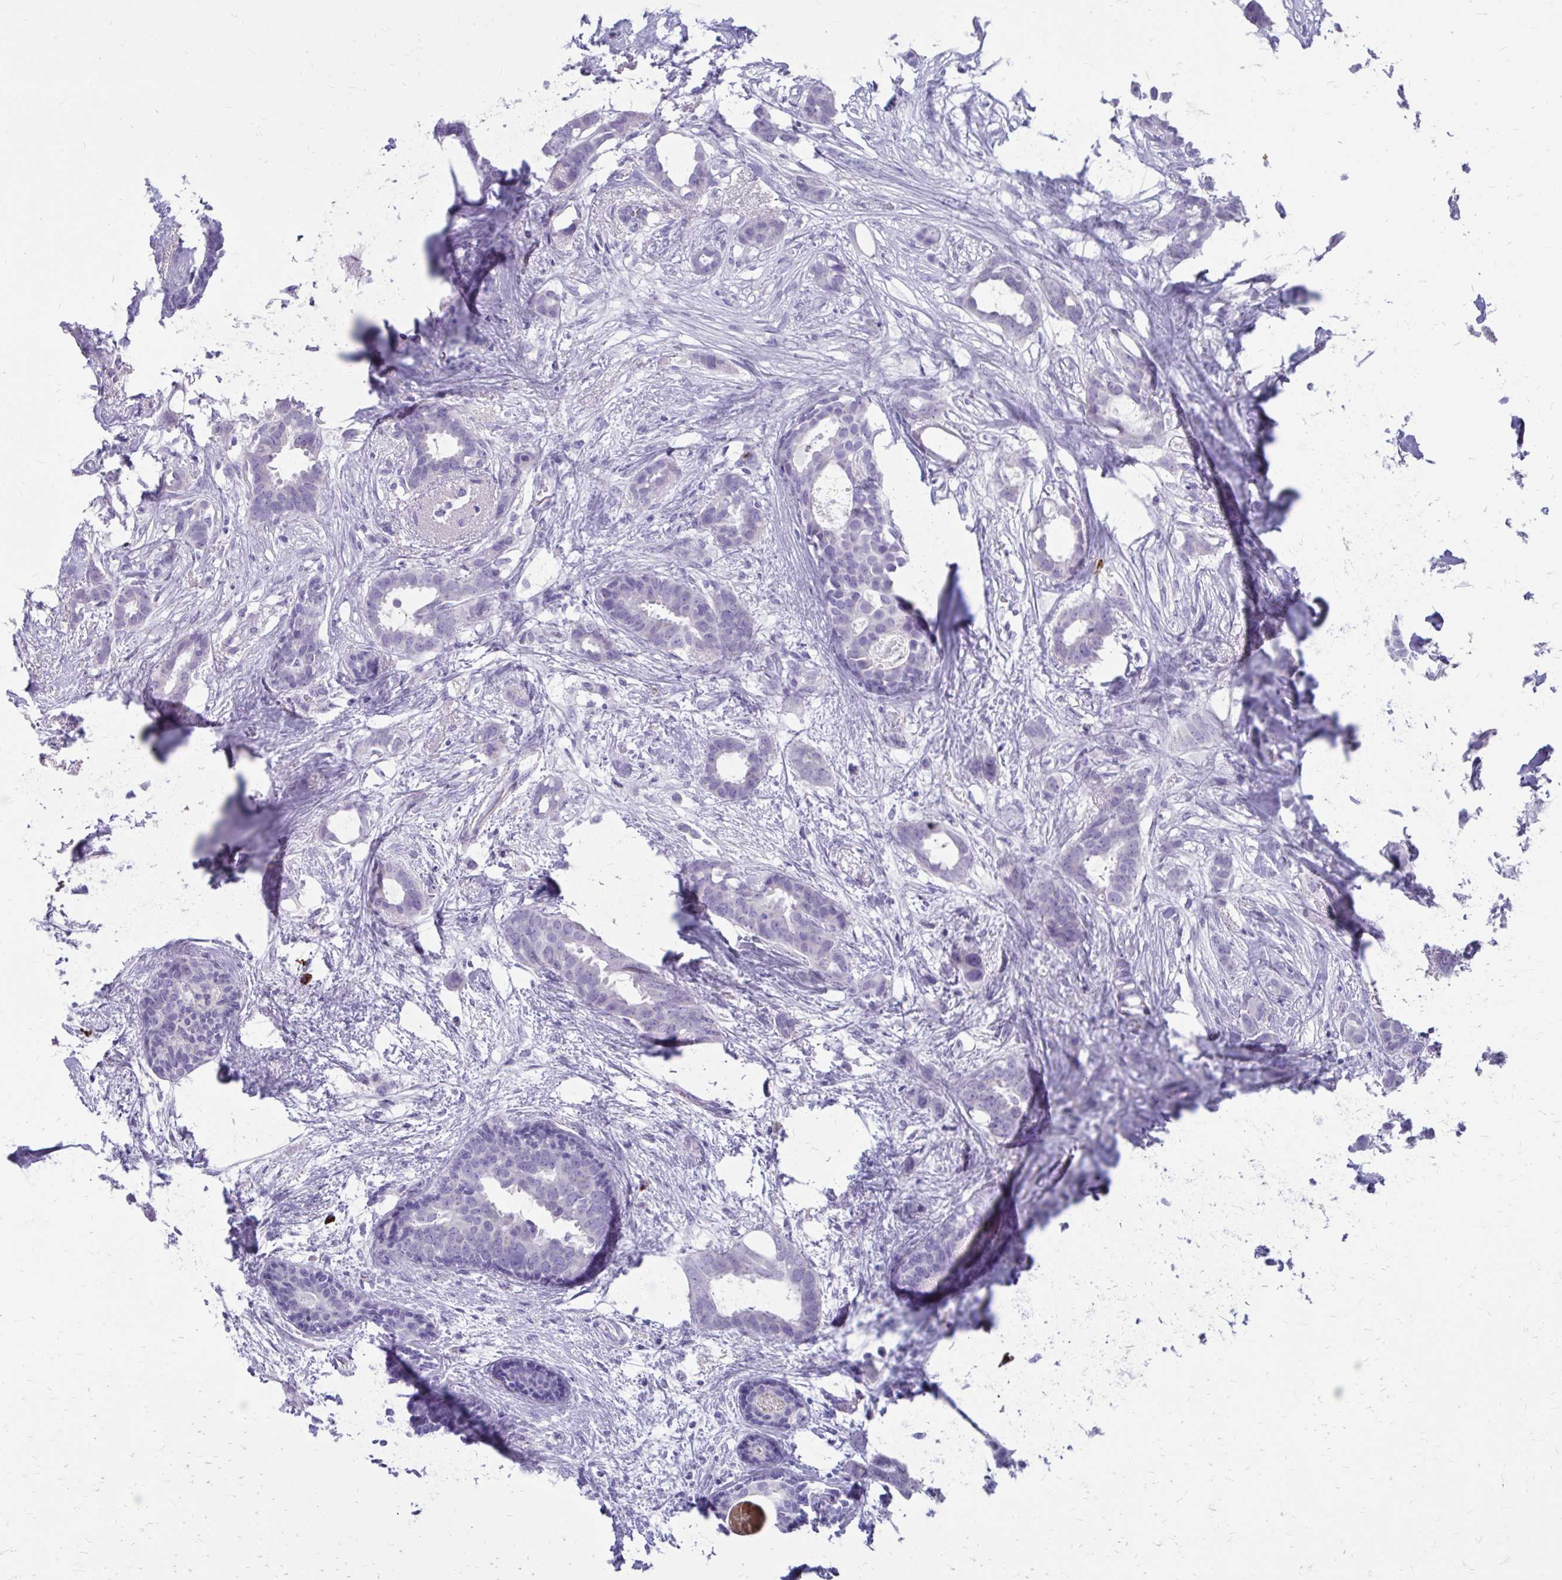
{"staining": {"intensity": "negative", "quantity": "none", "location": "none"}, "tissue": "breast cancer", "cell_type": "Tumor cells", "image_type": "cancer", "snomed": [{"axis": "morphology", "description": "Duct carcinoma"}, {"axis": "topography", "description": "Breast"}], "caption": "A photomicrograph of intraductal carcinoma (breast) stained for a protein demonstrates no brown staining in tumor cells.", "gene": "SATL1", "patient": {"sex": "female", "age": 62}}